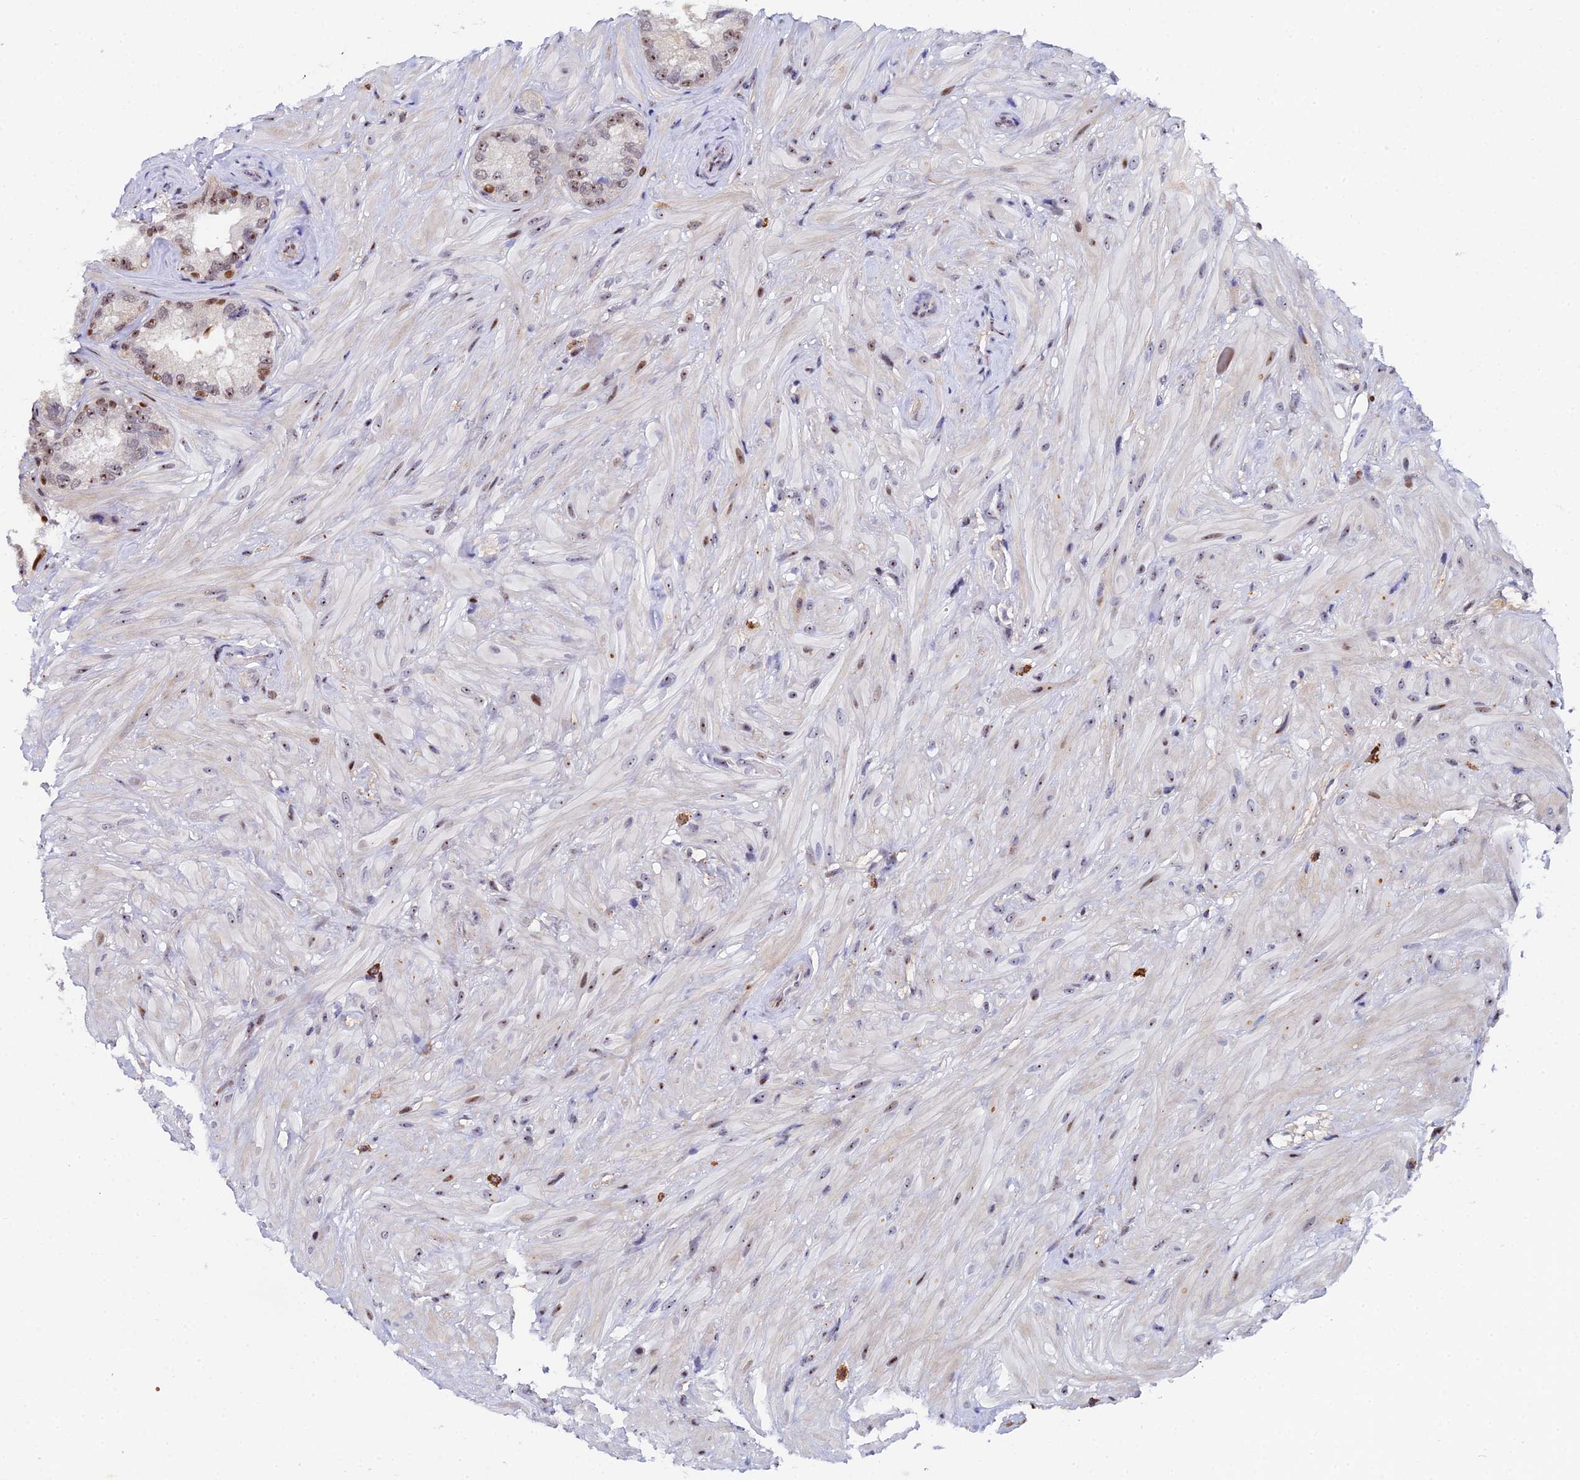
{"staining": {"intensity": "moderate", "quantity": "25%-75%", "location": "nuclear"}, "tissue": "seminal vesicle", "cell_type": "Glandular cells", "image_type": "normal", "snomed": [{"axis": "morphology", "description": "Normal tissue, NOS"}, {"axis": "topography", "description": "Seminal veicle"}, {"axis": "topography", "description": "Peripheral nerve tissue"}], "caption": "This image shows immunohistochemistry staining of unremarkable seminal vesicle, with medium moderate nuclear staining in about 25%-75% of glandular cells.", "gene": "TIFA", "patient": {"sex": "male", "age": 67}}